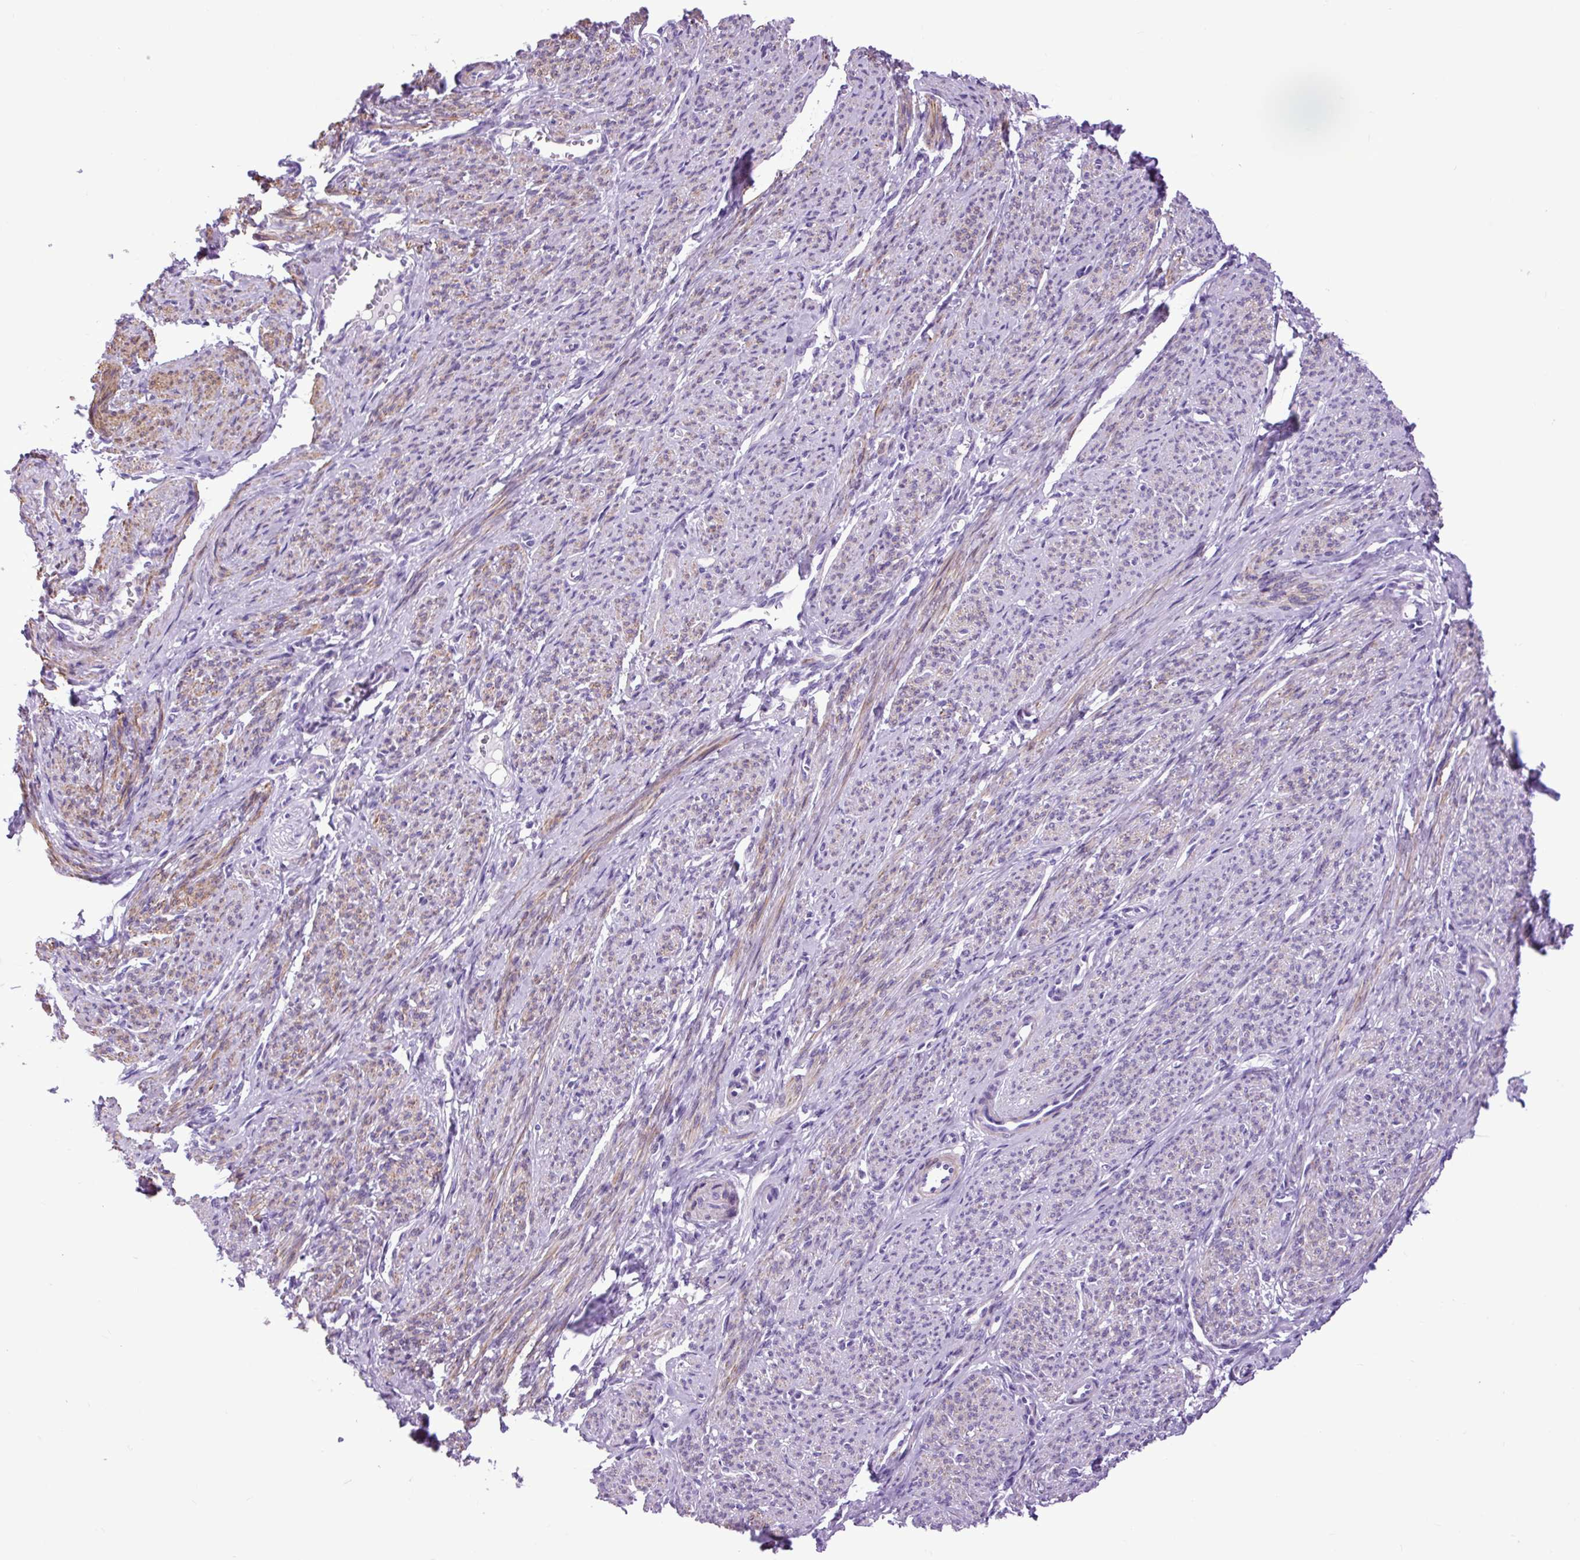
{"staining": {"intensity": "moderate", "quantity": ">75%", "location": "cytoplasmic/membranous"}, "tissue": "smooth muscle", "cell_type": "Smooth muscle cells", "image_type": "normal", "snomed": [{"axis": "morphology", "description": "Normal tissue, NOS"}, {"axis": "topography", "description": "Smooth muscle"}], "caption": "Smooth muscle stained with DAB (3,3'-diaminobenzidine) immunohistochemistry (IHC) displays medium levels of moderate cytoplasmic/membranous positivity in about >75% of smooth muscle cells.", "gene": "DPP6", "patient": {"sex": "female", "age": 65}}